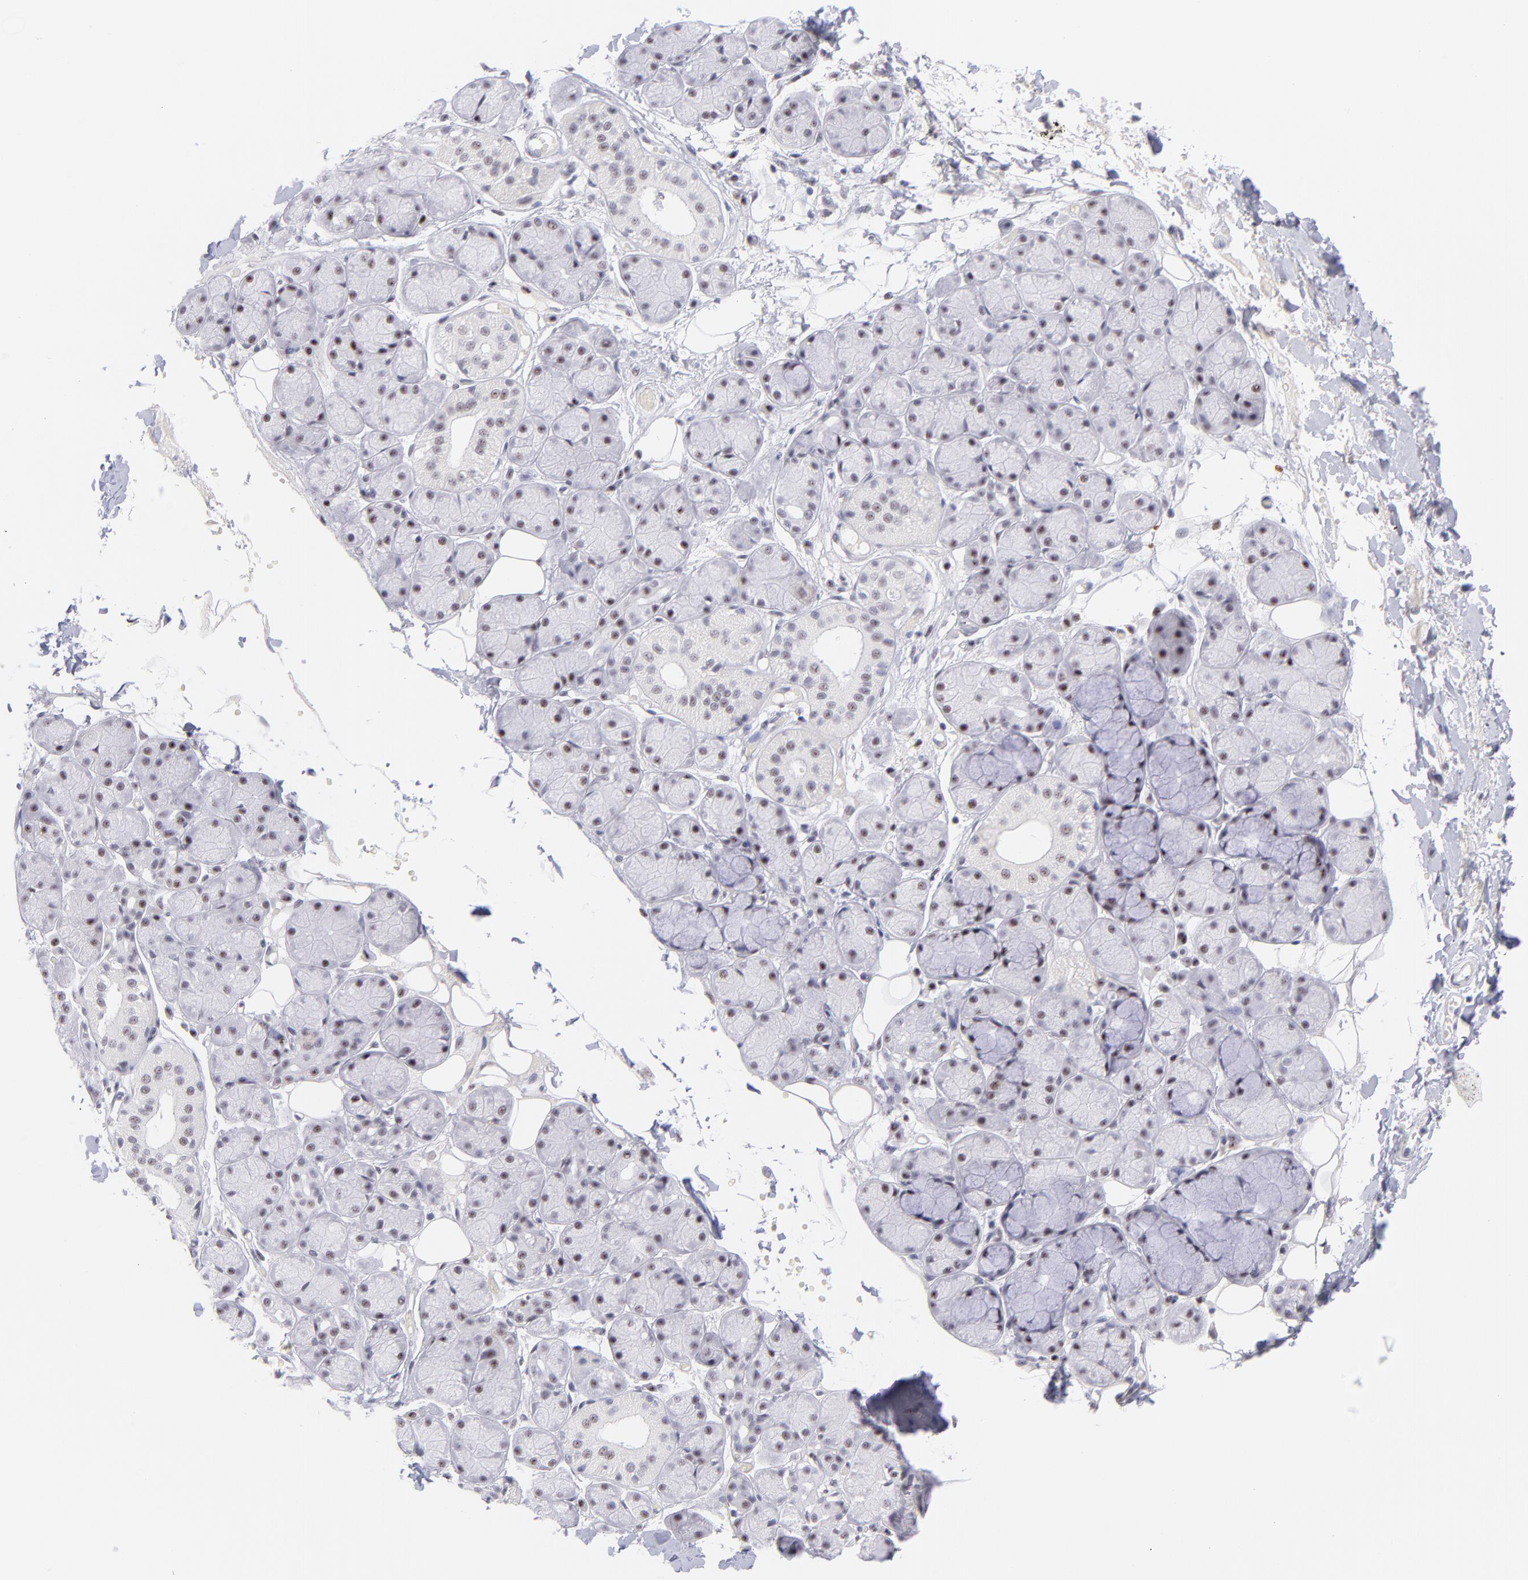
{"staining": {"intensity": "strong", "quantity": "25%-75%", "location": "nuclear"}, "tissue": "salivary gland", "cell_type": "Glandular cells", "image_type": "normal", "snomed": [{"axis": "morphology", "description": "Normal tissue, NOS"}, {"axis": "topography", "description": "Skeletal muscle"}, {"axis": "topography", "description": "Oral tissue"}, {"axis": "topography", "description": "Salivary gland"}, {"axis": "topography", "description": "Peripheral nerve tissue"}], "caption": "Strong nuclear expression for a protein is present in about 25%-75% of glandular cells of benign salivary gland using immunohistochemistry.", "gene": "CDC25C", "patient": {"sex": "male", "age": 54}}